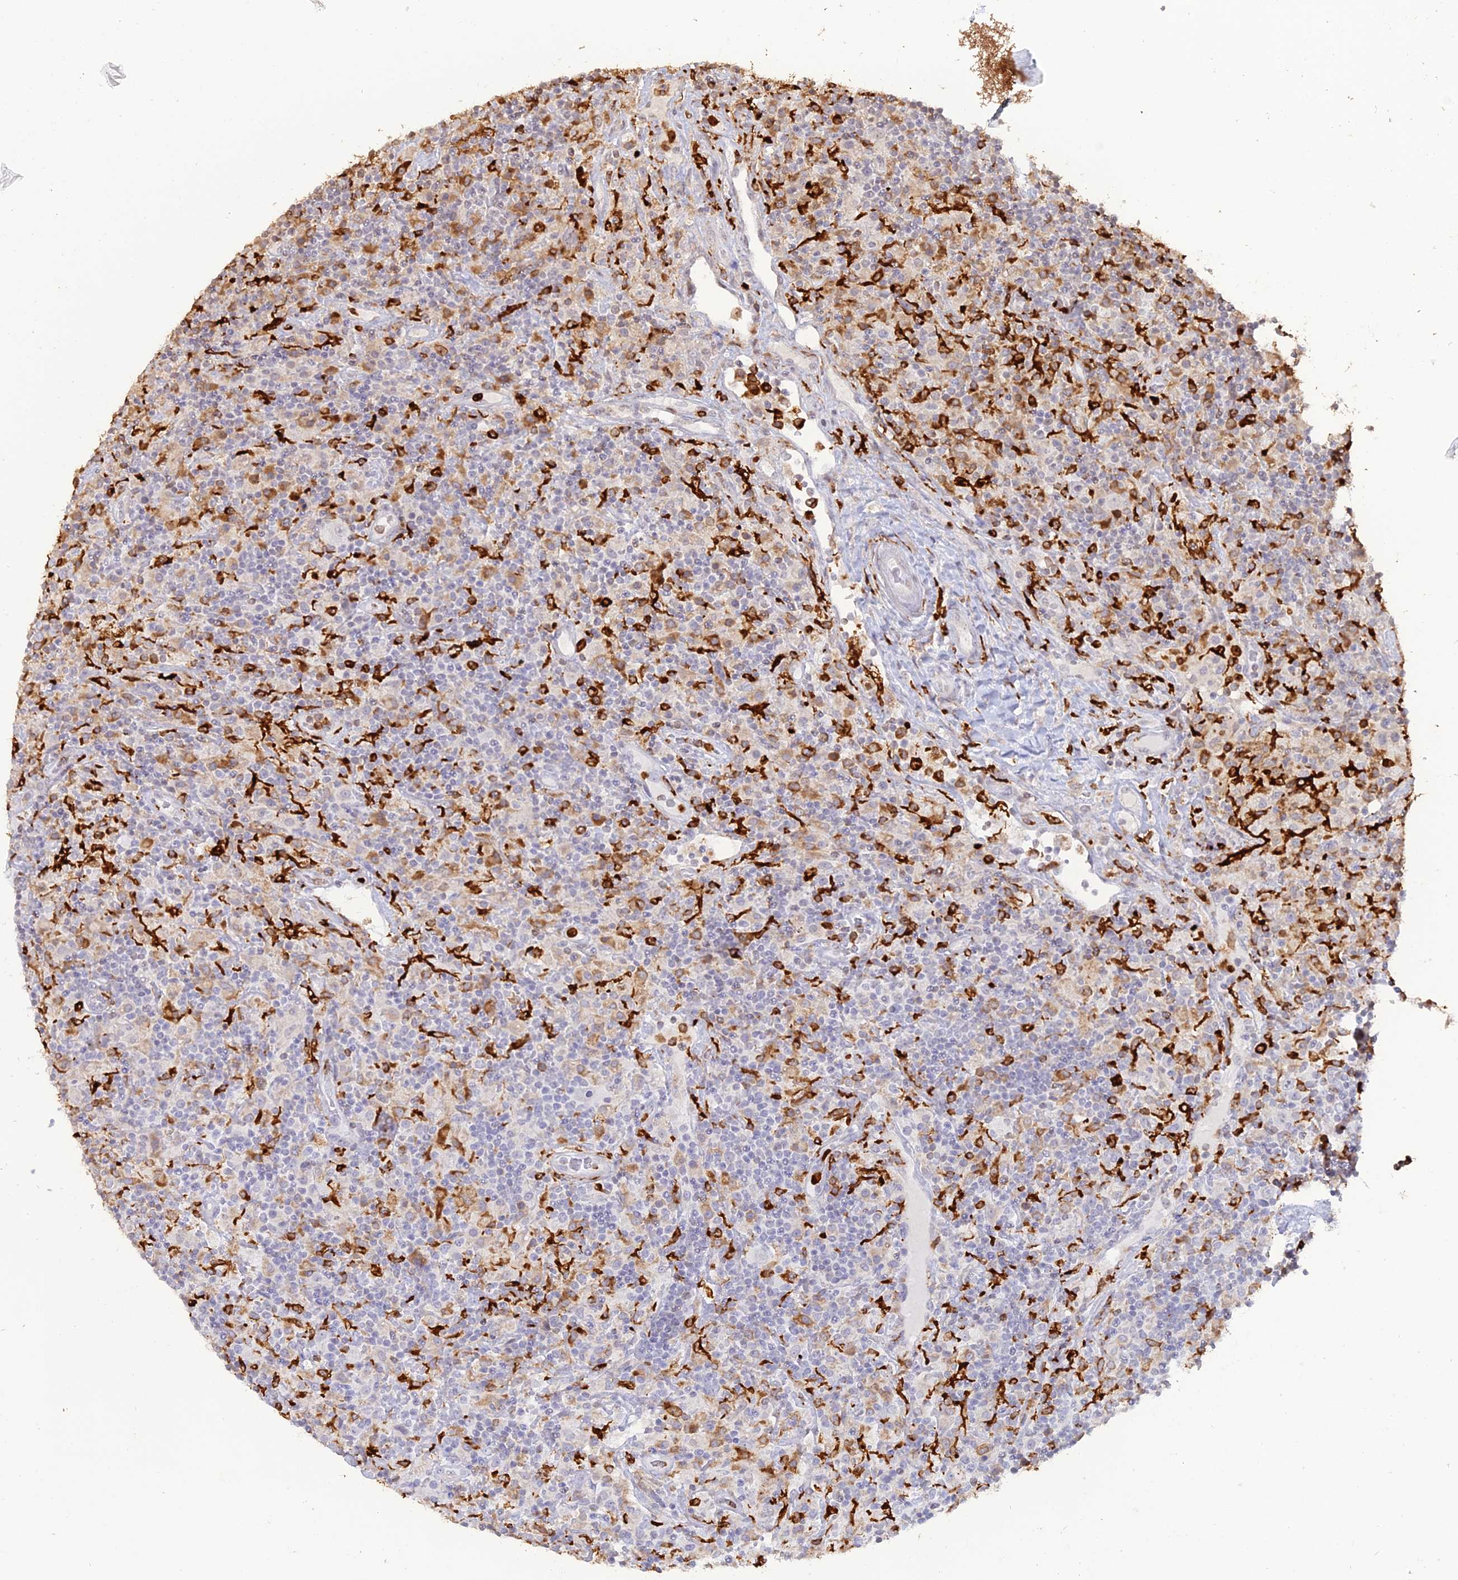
{"staining": {"intensity": "negative", "quantity": "none", "location": "none"}, "tissue": "lymphoma", "cell_type": "Tumor cells", "image_type": "cancer", "snomed": [{"axis": "morphology", "description": "Hodgkin's disease, NOS"}, {"axis": "topography", "description": "Lymph node"}], "caption": "DAB (3,3'-diaminobenzidine) immunohistochemical staining of Hodgkin's disease shows no significant staining in tumor cells. The staining is performed using DAB brown chromogen with nuclei counter-stained in using hematoxylin.", "gene": "APOBR", "patient": {"sex": "male", "age": 70}}